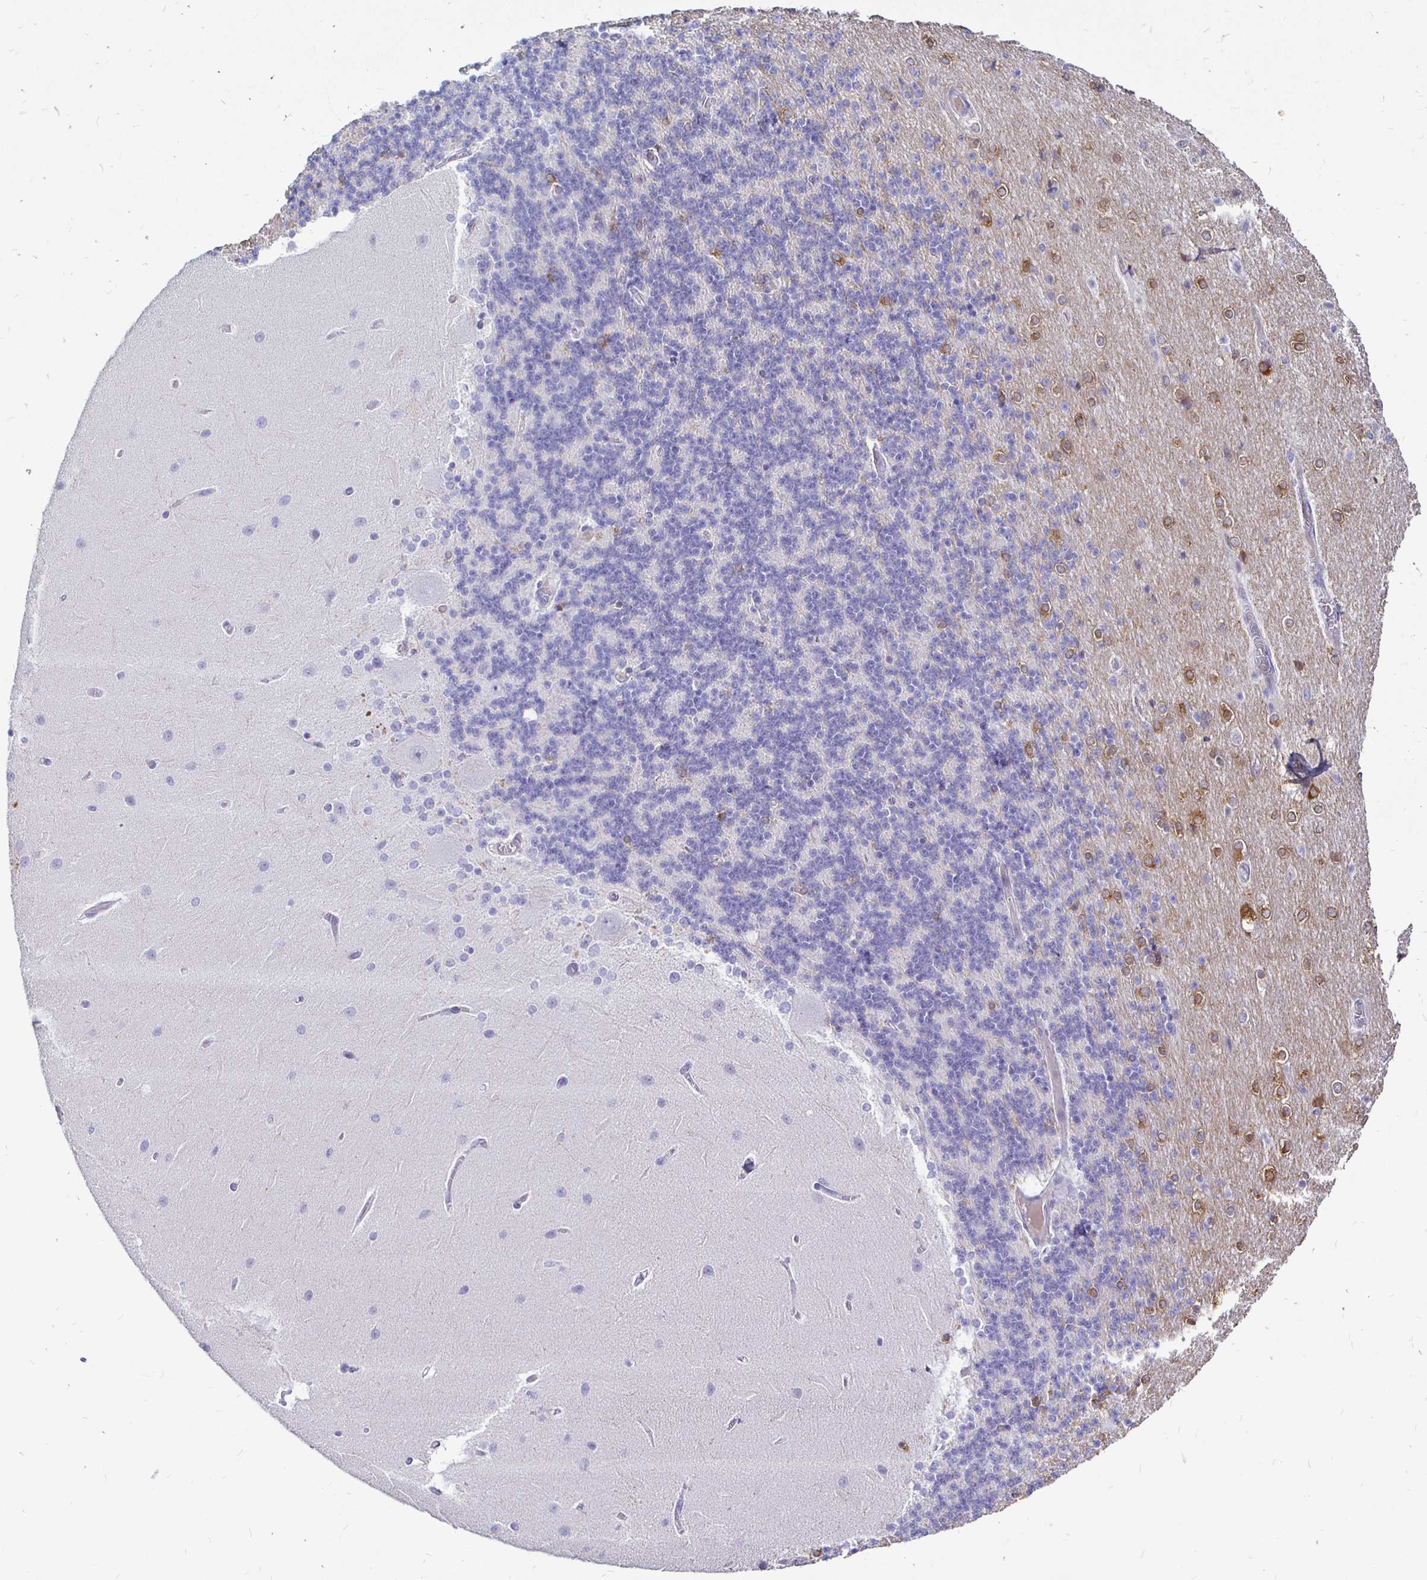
{"staining": {"intensity": "negative", "quantity": "none", "location": "none"}, "tissue": "cerebellum", "cell_type": "Cells in granular layer", "image_type": "normal", "snomed": [{"axis": "morphology", "description": "Normal tissue, NOS"}, {"axis": "topography", "description": "Cerebellum"}], "caption": "Immunohistochemistry photomicrograph of normal cerebellum: human cerebellum stained with DAB (3,3'-diaminobenzidine) exhibits no significant protein positivity in cells in granular layer.", "gene": "NECAB1", "patient": {"sex": "female", "age": 54}}